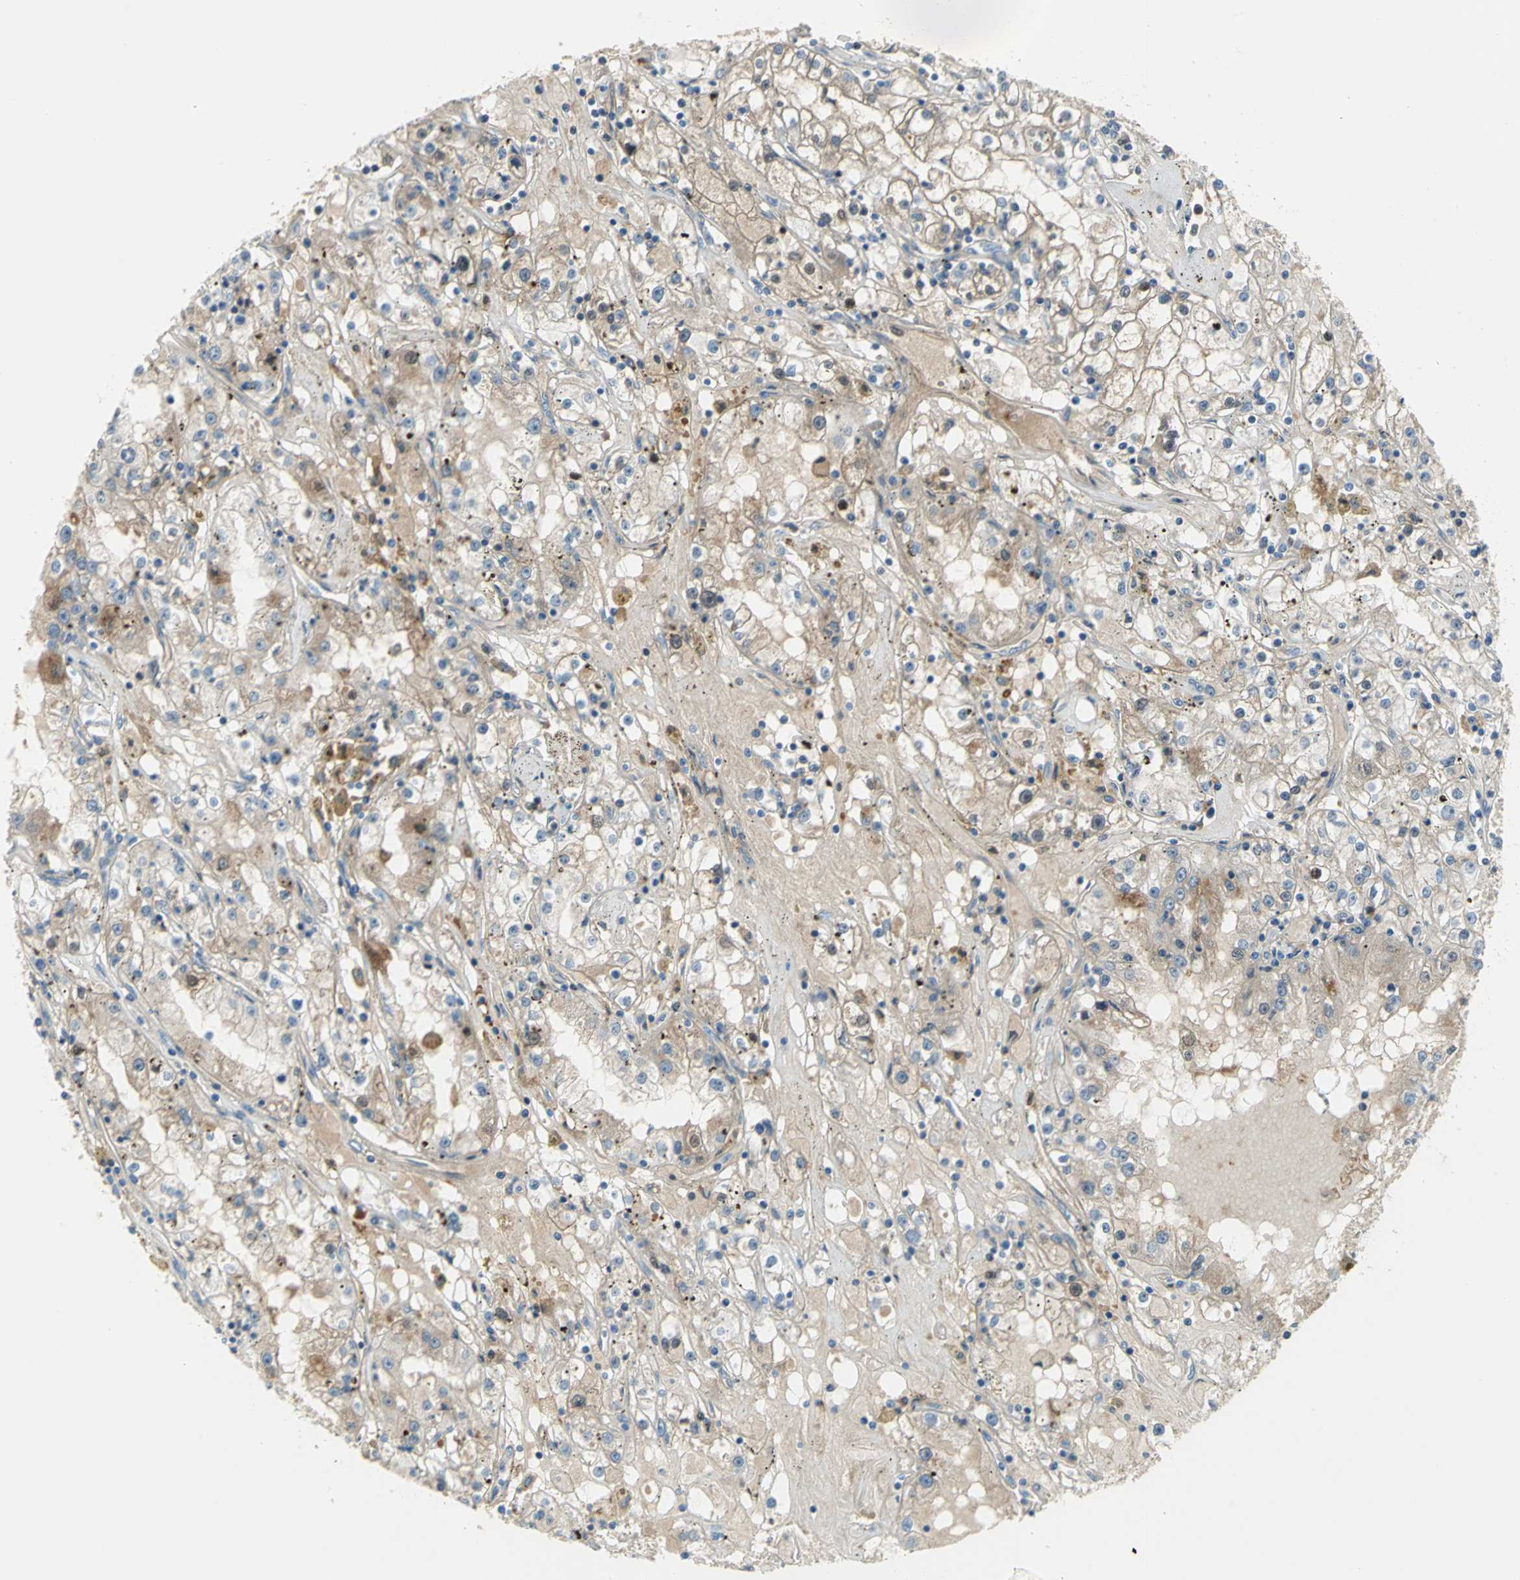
{"staining": {"intensity": "moderate", "quantity": ">75%", "location": "cytoplasmic/membranous,nuclear"}, "tissue": "renal cancer", "cell_type": "Tumor cells", "image_type": "cancer", "snomed": [{"axis": "morphology", "description": "Adenocarcinoma, NOS"}, {"axis": "topography", "description": "Kidney"}], "caption": "Protein staining of renal cancer (adenocarcinoma) tissue reveals moderate cytoplasmic/membranous and nuclear positivity in approximately >75% of tumor cells.", "gene": "ZIC1", "patient": {"sex": "male", "age": 56}}